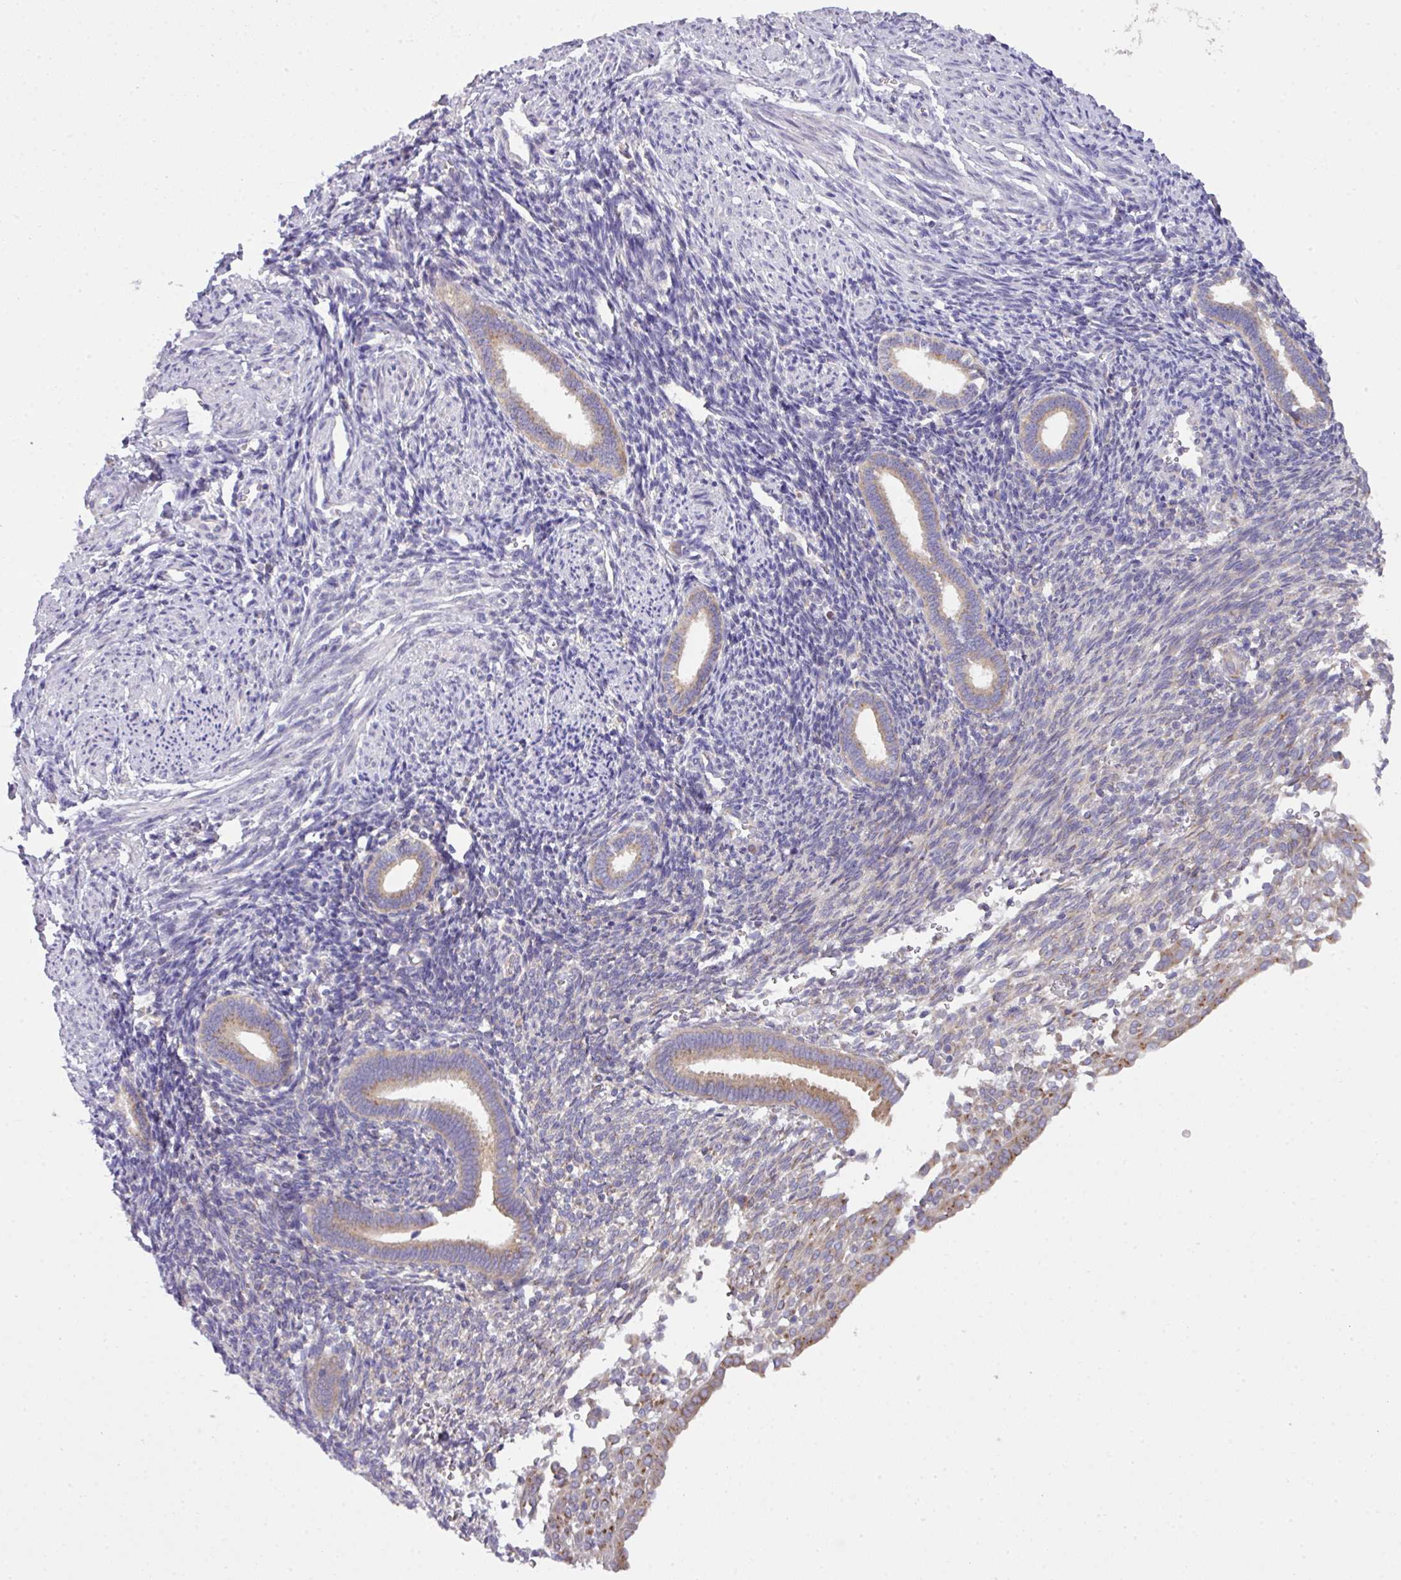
{"staining": {"intensity": "negative", "quantity": "none", "location": "none"}, "tissue": "endometrium", "cell_type": "Cells in endometrial stroma", "image_type": "normal", "snomed": [{"axis": "morphology", "description": "Normal tissue, NOS"}, {"axis": "topography", "description": "Endometrium"}], "caption": "Immunohistochemistry micrograph of benign endometrium: endometrium stained with DAB (3,3'-diaminobenzidine) displays no significant protein expression in cells in endometrial stroma.", "gene": "VTI1A", "patient": {"sex": "female", "age": 32}}